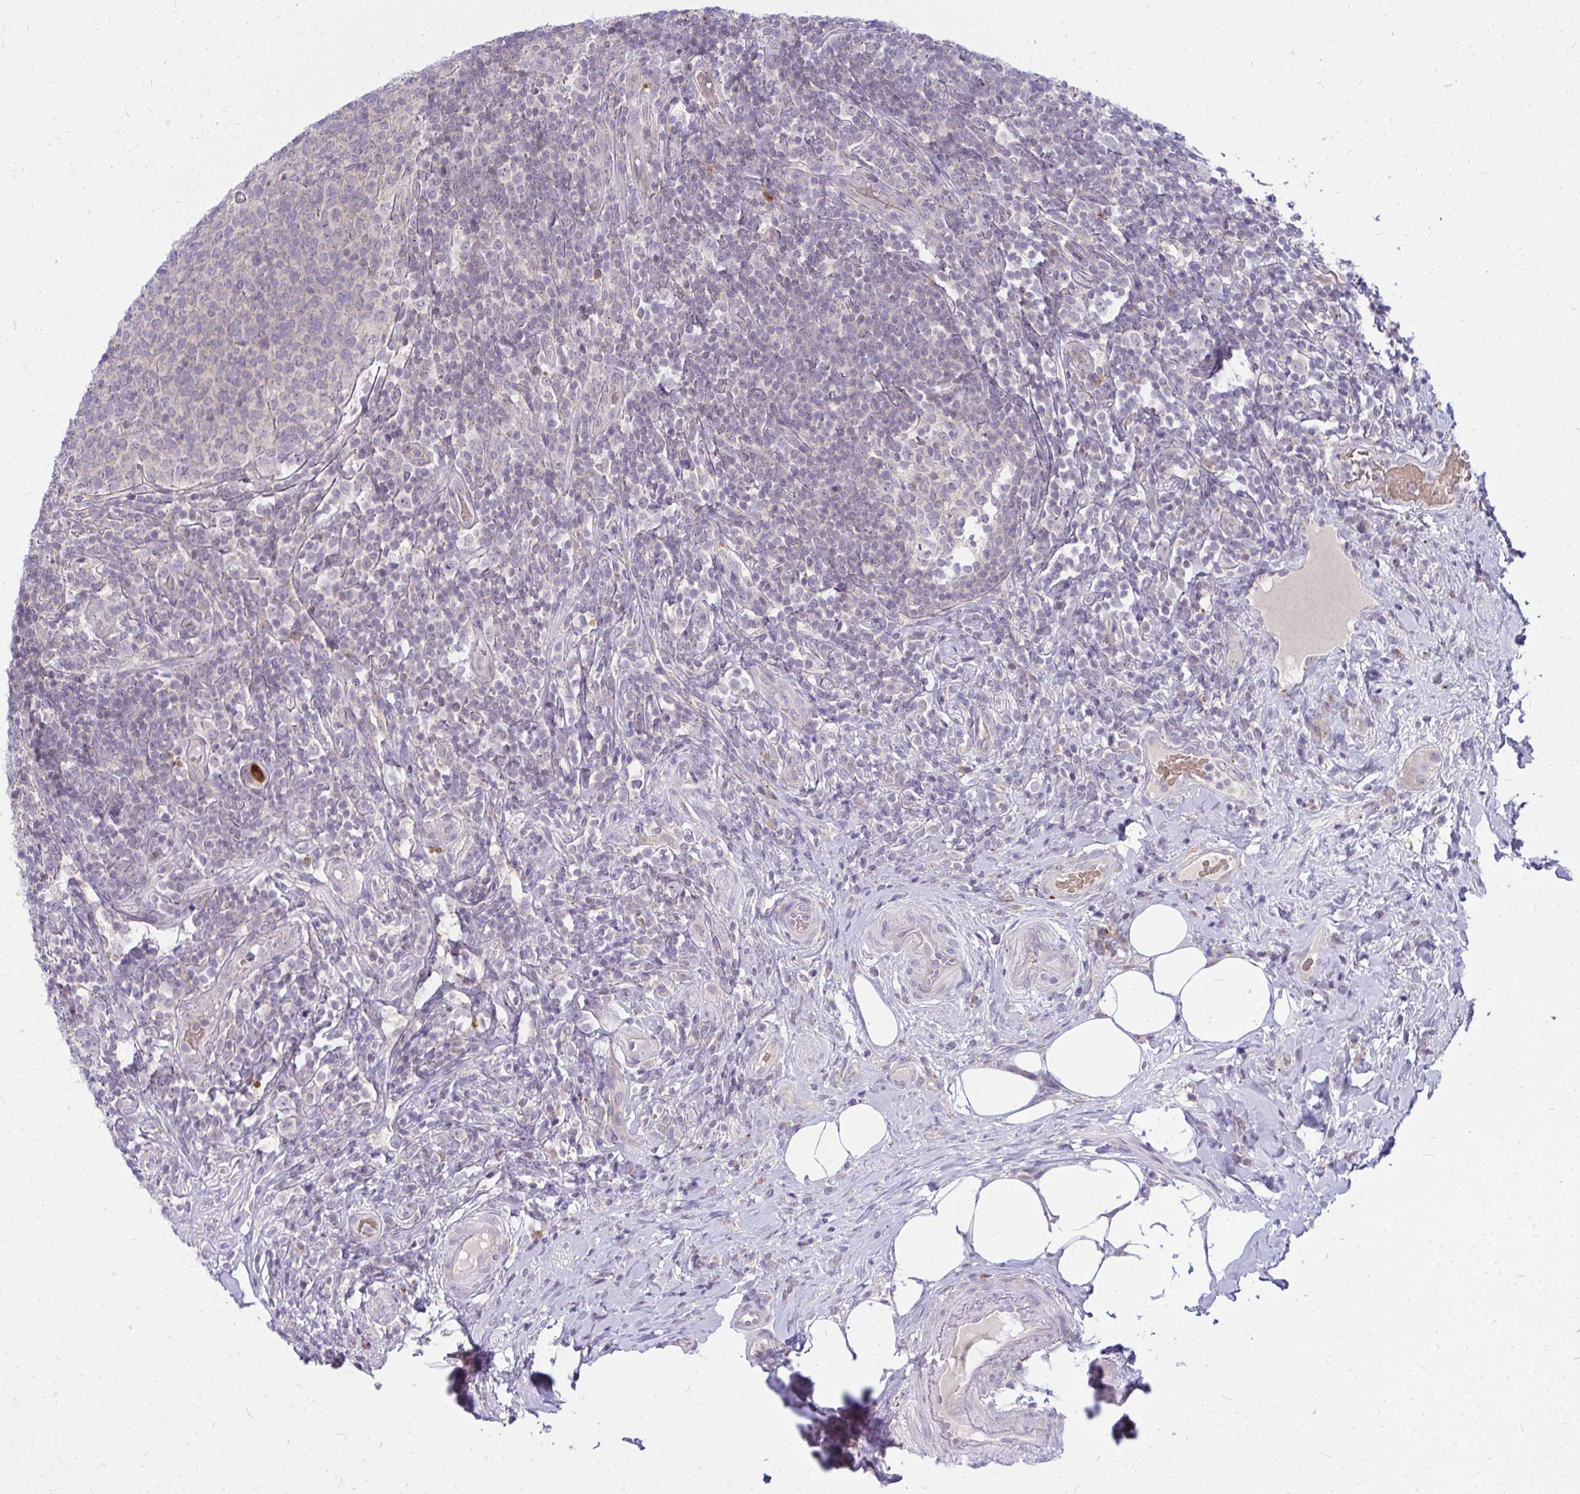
{"staining": {"intensity": "moderate", "quantity": "25%-75%", "location": "cytoplasmic/membranous"}, "tissue": "appendix", "cell_type": "Glandular cells", "image_type": "normal", "snomed": [{"axis": "morphology", "description": "Normal tissue, NOS"}, {"axis": "topography", "description": "Appendix"}], "caption": "Immunohistochemistry (IHC) of benign appendix reveals medium levels of moderate cytoplasmic/membranous expression in about 25%-75% of glandular cells.", "gene": "ZSCAN25", "patient": {"sex": "female", "age": 43}}